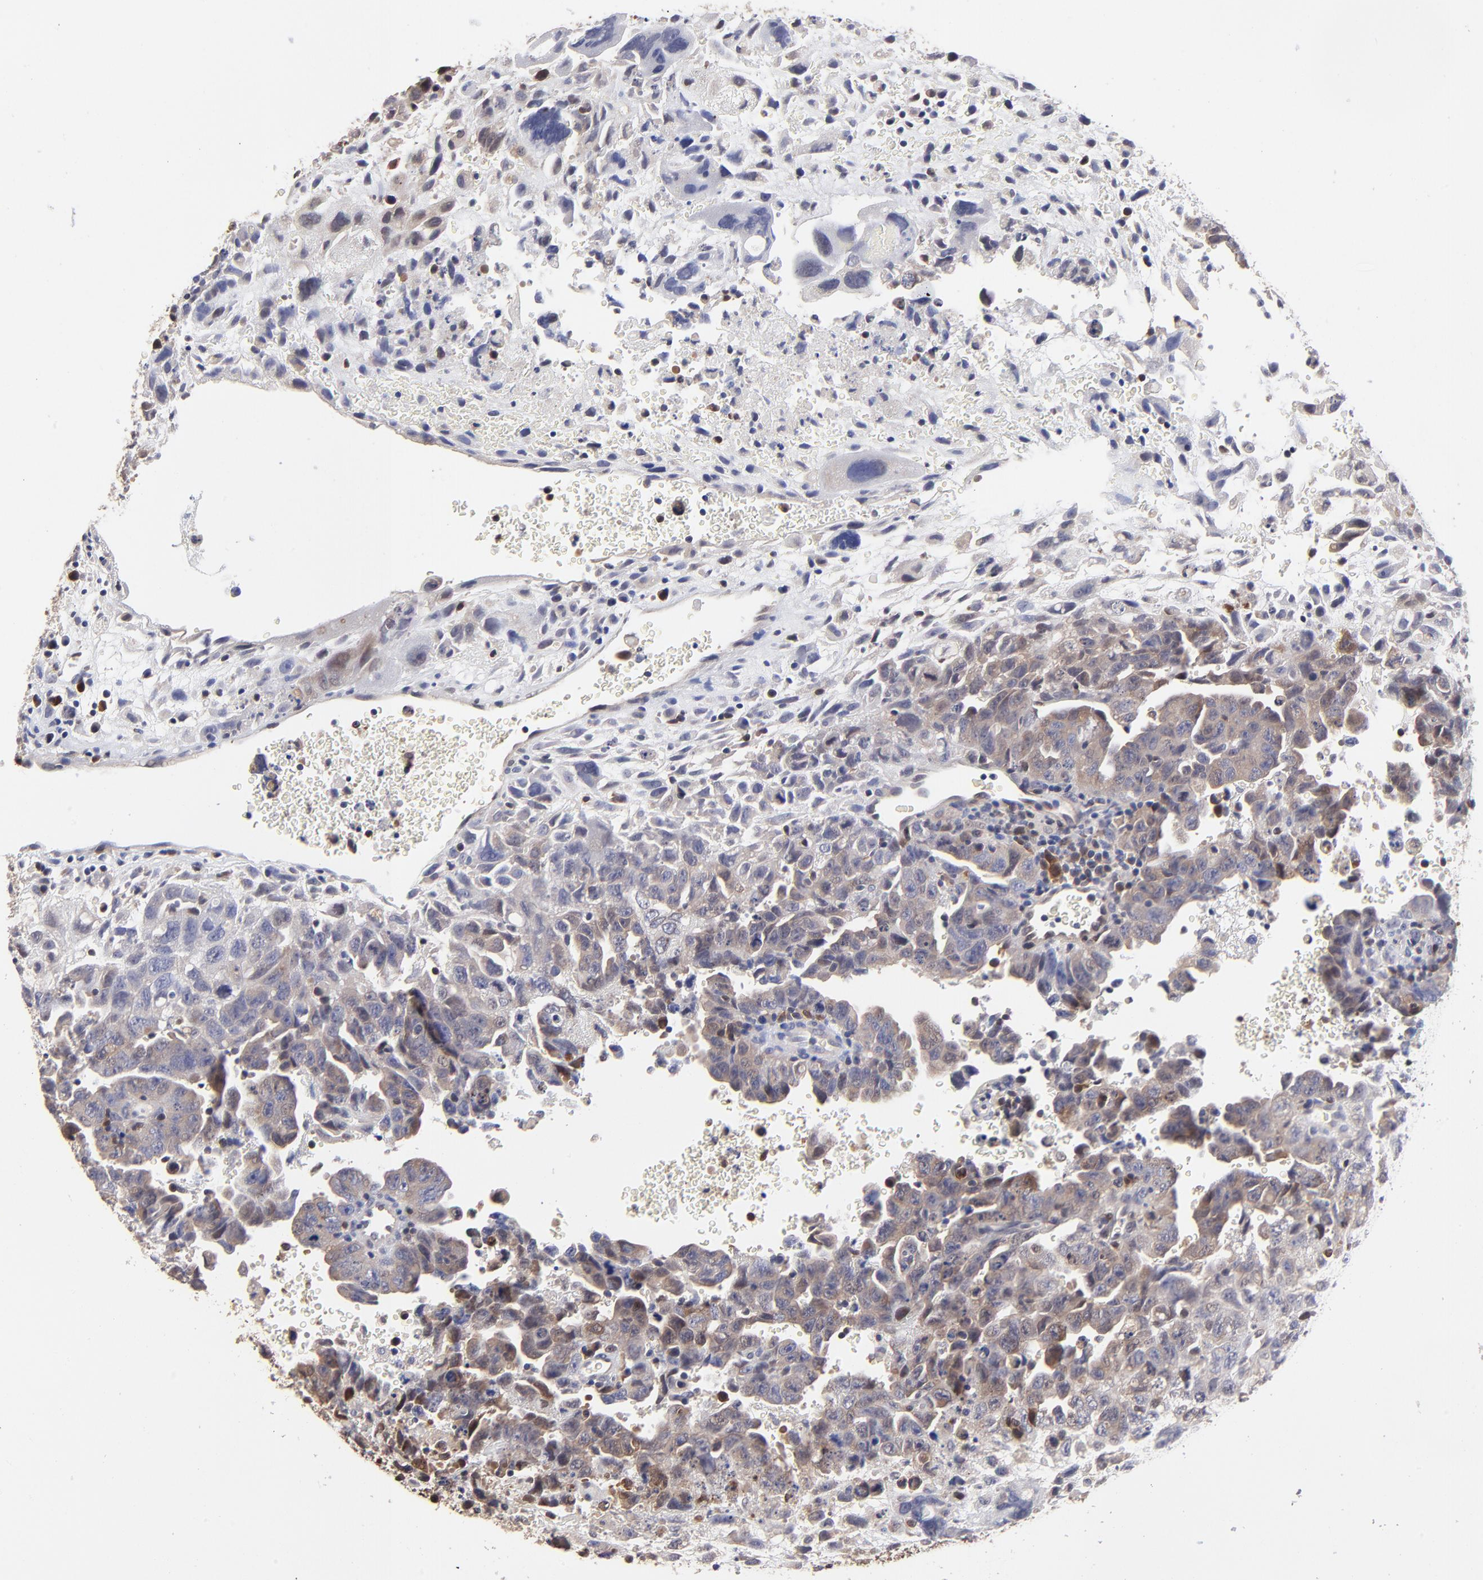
{"staining": {"intensity": "moderate", "quantity": "25%-75%", "location": "cytoplasmic/membranous,nuclear"}, "tissue": "testis cancer", "cell_type": "Tumor cells", "image_type": "cancer", "snomed": [{"axis": "morphology", "description": "Carcinoma, Embryonal, NOS"}, {"axis": "topography", "description": "Testis"}], "caption": "Protein expression analysis of human testis embryonal carcinoma reveals moderate cytoplasmic/membranous and nuclear staining in approximately 25%-75% of tumor cells.", "gene": "DCTPP1", "patient": {"sex": "male", "age": 28}}